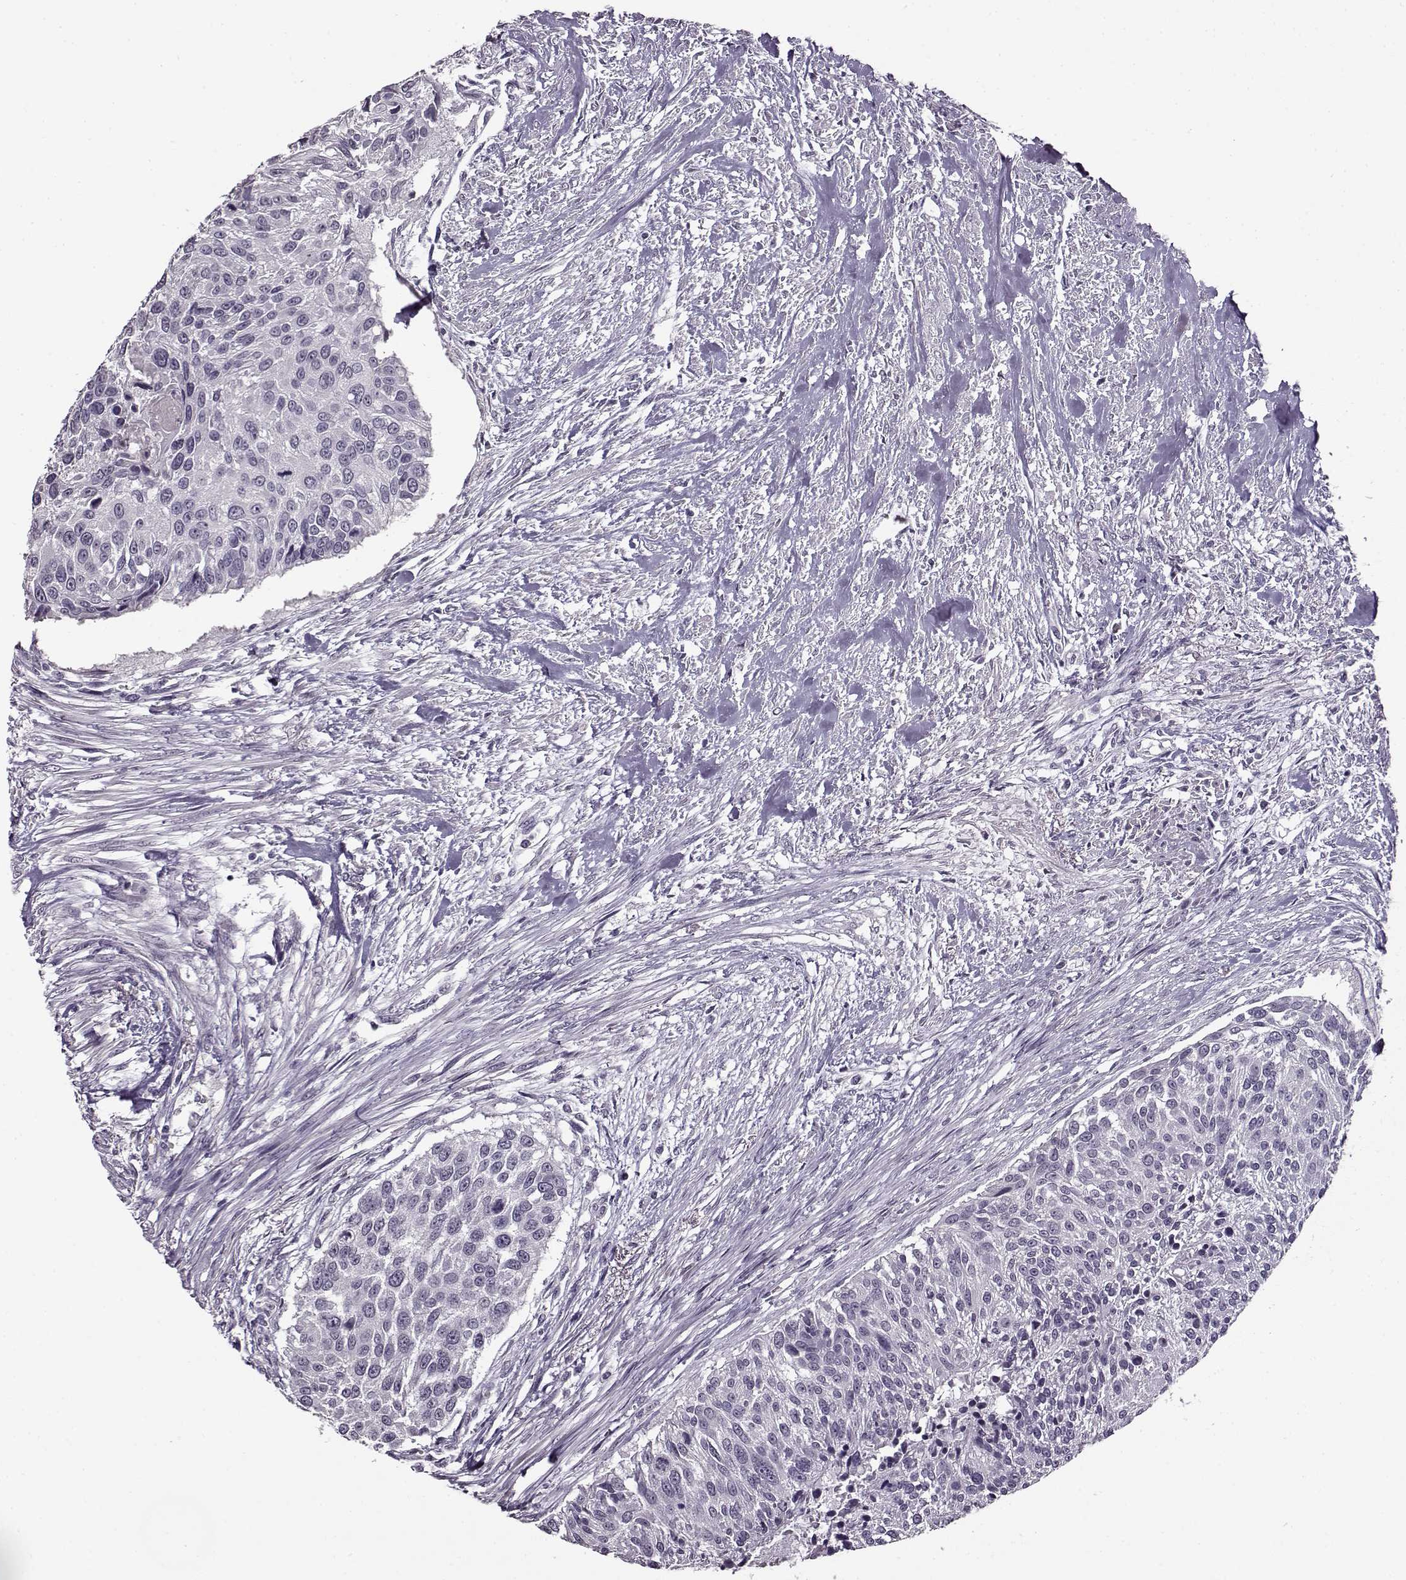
{"staining": {"intensity": "negative", "quantity": "none", "location": "none"}, "tissue": "urothelial cancer", "cell_type": "Tumor cells", "image_type": "cancer", "snomed": [{"axis": "morphology", "description": "Urothelial carcinoma, NOS"}, {"axis": "topography", "description": "Urinary bladder"}], "caption": "The photomicrograph shows no significant staining in tumor cells of transitional cell carcinoma.", "gene": "FSHB", "patient": {"sex": "male", "age": 55}}